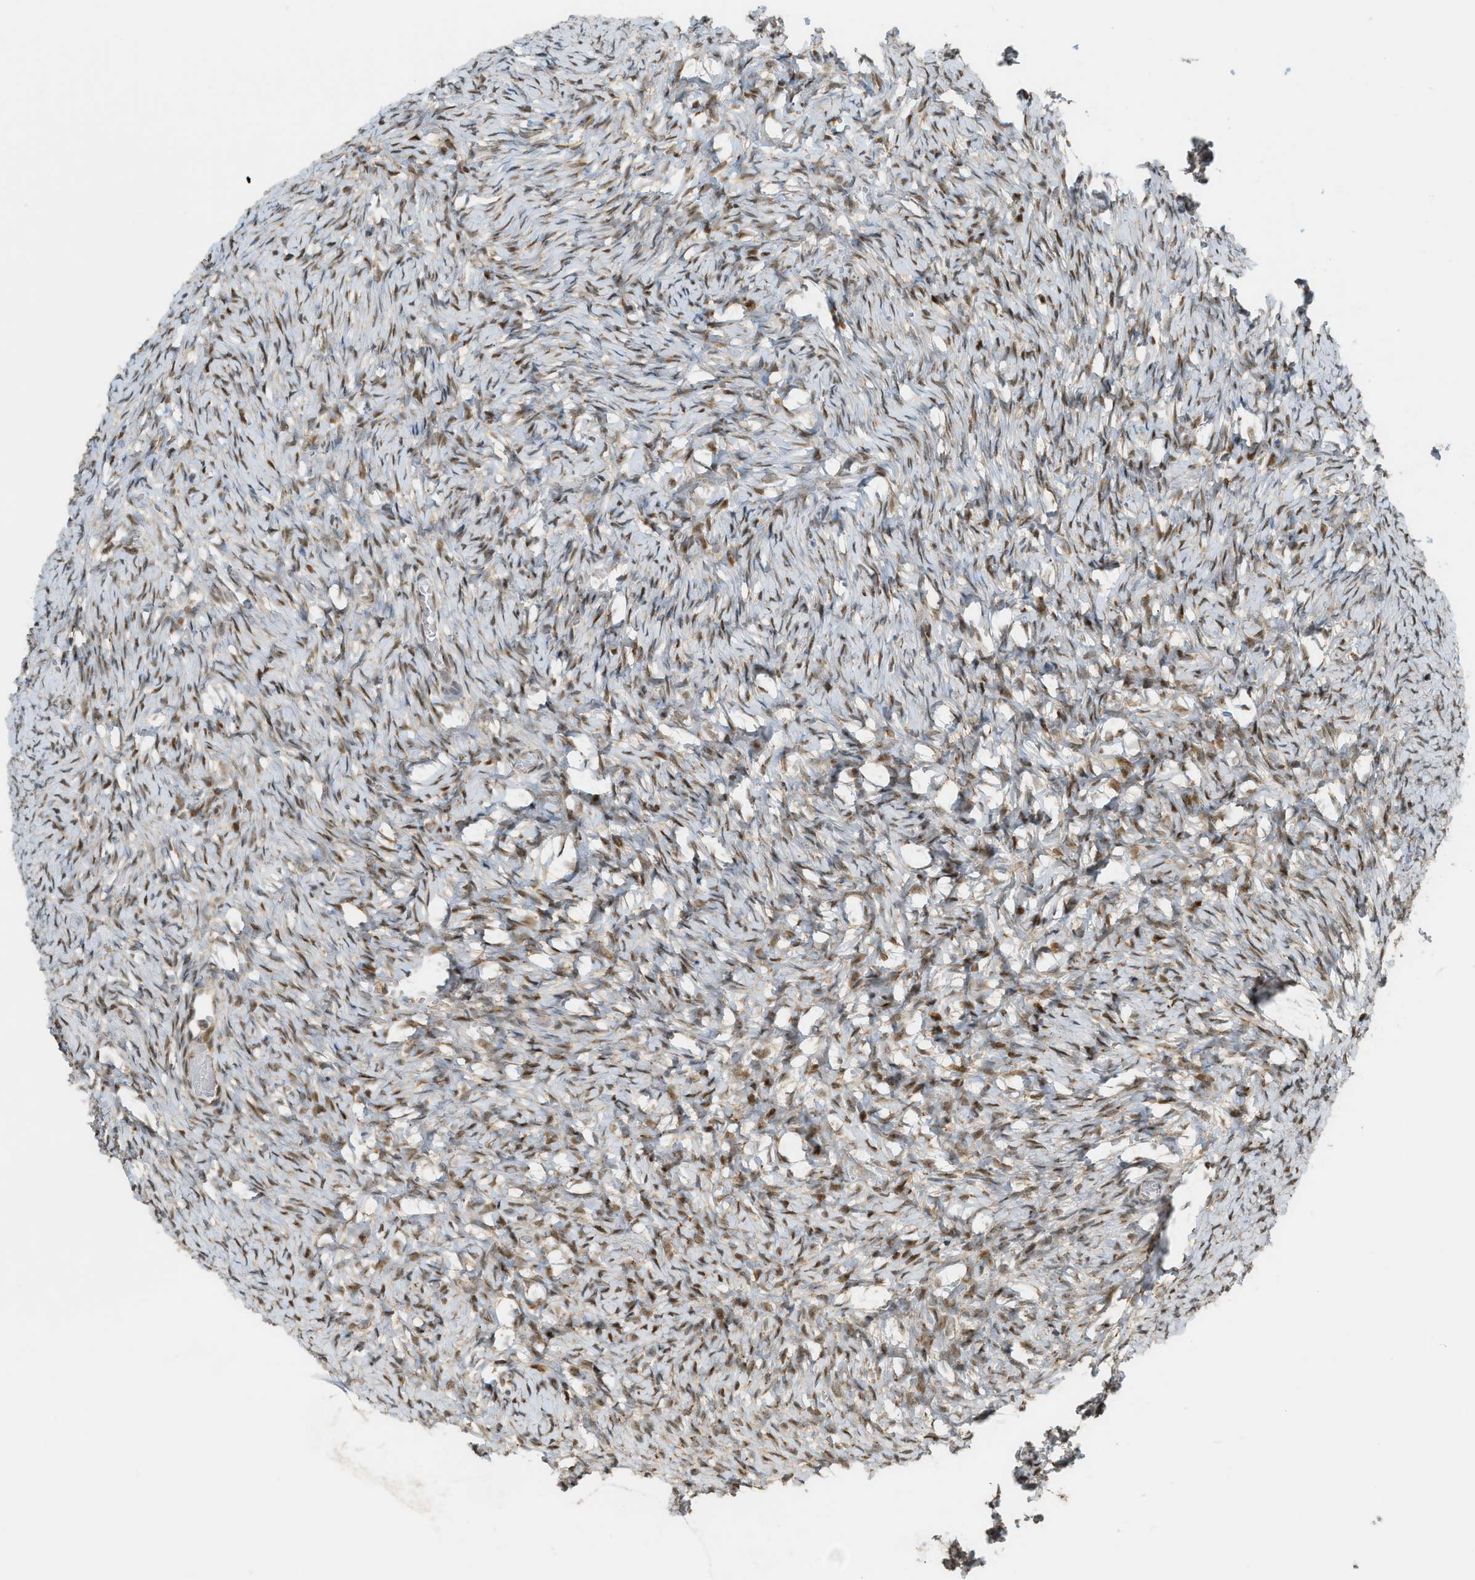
{"staining": {"intensity": "weak", "quantity": "25%-75%", "location": "cytoplasmic/membranous,nuclear"}, "tissue": "ovary", "cell_type": "Ovarian stroma cells", "image_type": "normal", "snomed": [{"axis": "morphology", "description": "Normal tissue, NOS"}, {"axis": "topography", "description": "Ovary"}], "caption": "Ovarian stroma cells show low levels of weak cytoplasmic/membranous,nuclear expression in about 25%-75% of cells in benign human ovary. The staining was performed using DAB to visualize the protein expression in brown, while the nuclei were stained in blue with hematoxylin (Magnification: 20x).", "gene": "CCDC186", "patient": {"sex": "female", "age": 27}}